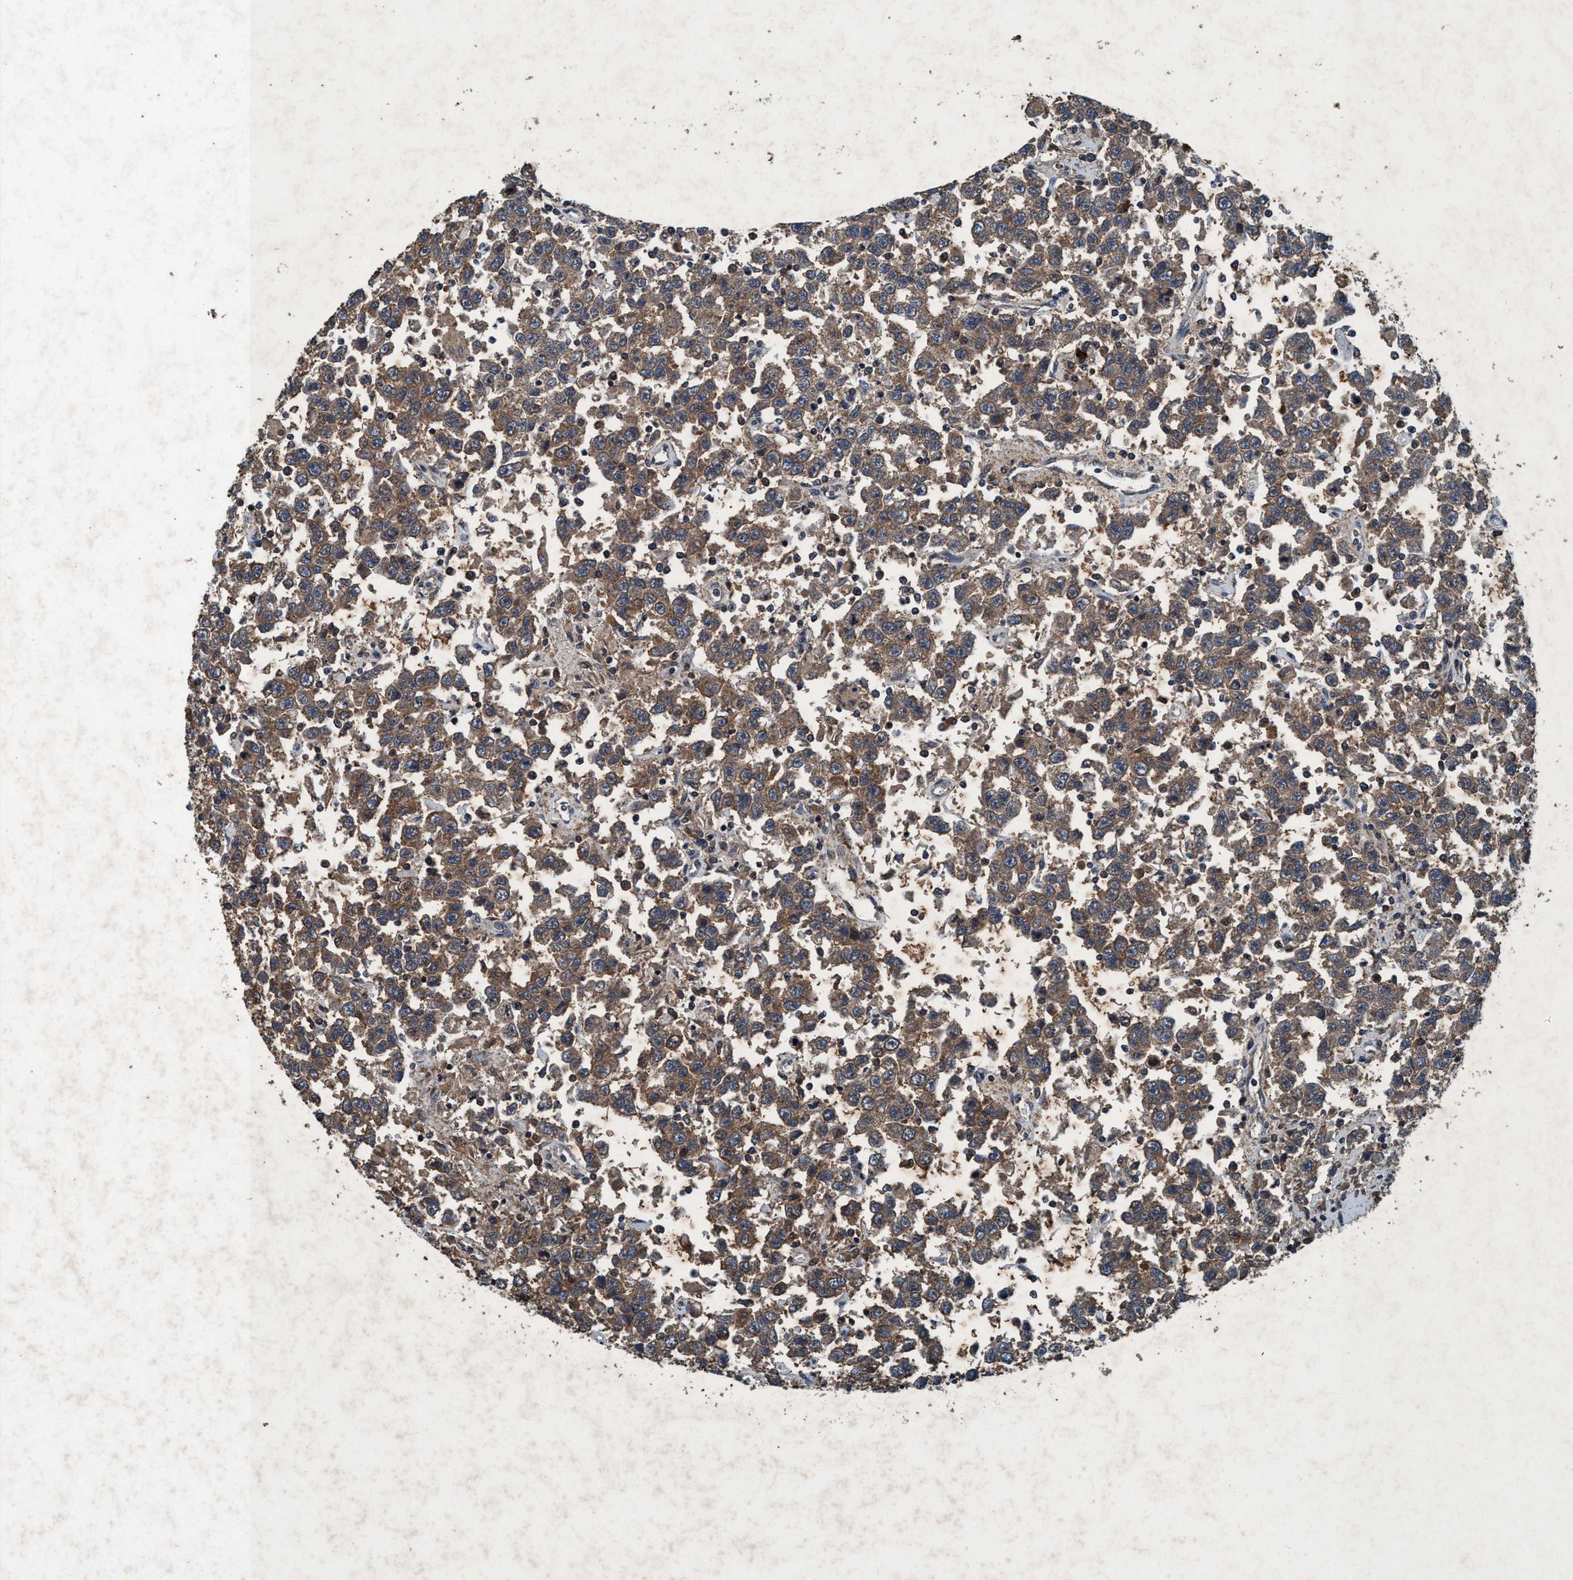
{"staining": {"intensity": "moderate", "quantity": ">75%", "location": "cytoplasmic/membranous"}, "tissue": "testis cancer", "cell_type": "Tumor cells", "image_type": "cancer", "snomed": [{"axis": "morphology", "description": "Seminoma, NOS"}, {"axis": "topography", "description": "Testis"}], "caption": "Testis cancer was stained to show a protein in brown. There is medium levels of moderate cytoplasmic/membranous staining in approximately >75% of tumor cells. Nuclei are stained in blue.", "gene": "AKT1S1", "patient": {"sex": "male", "age": 41}}